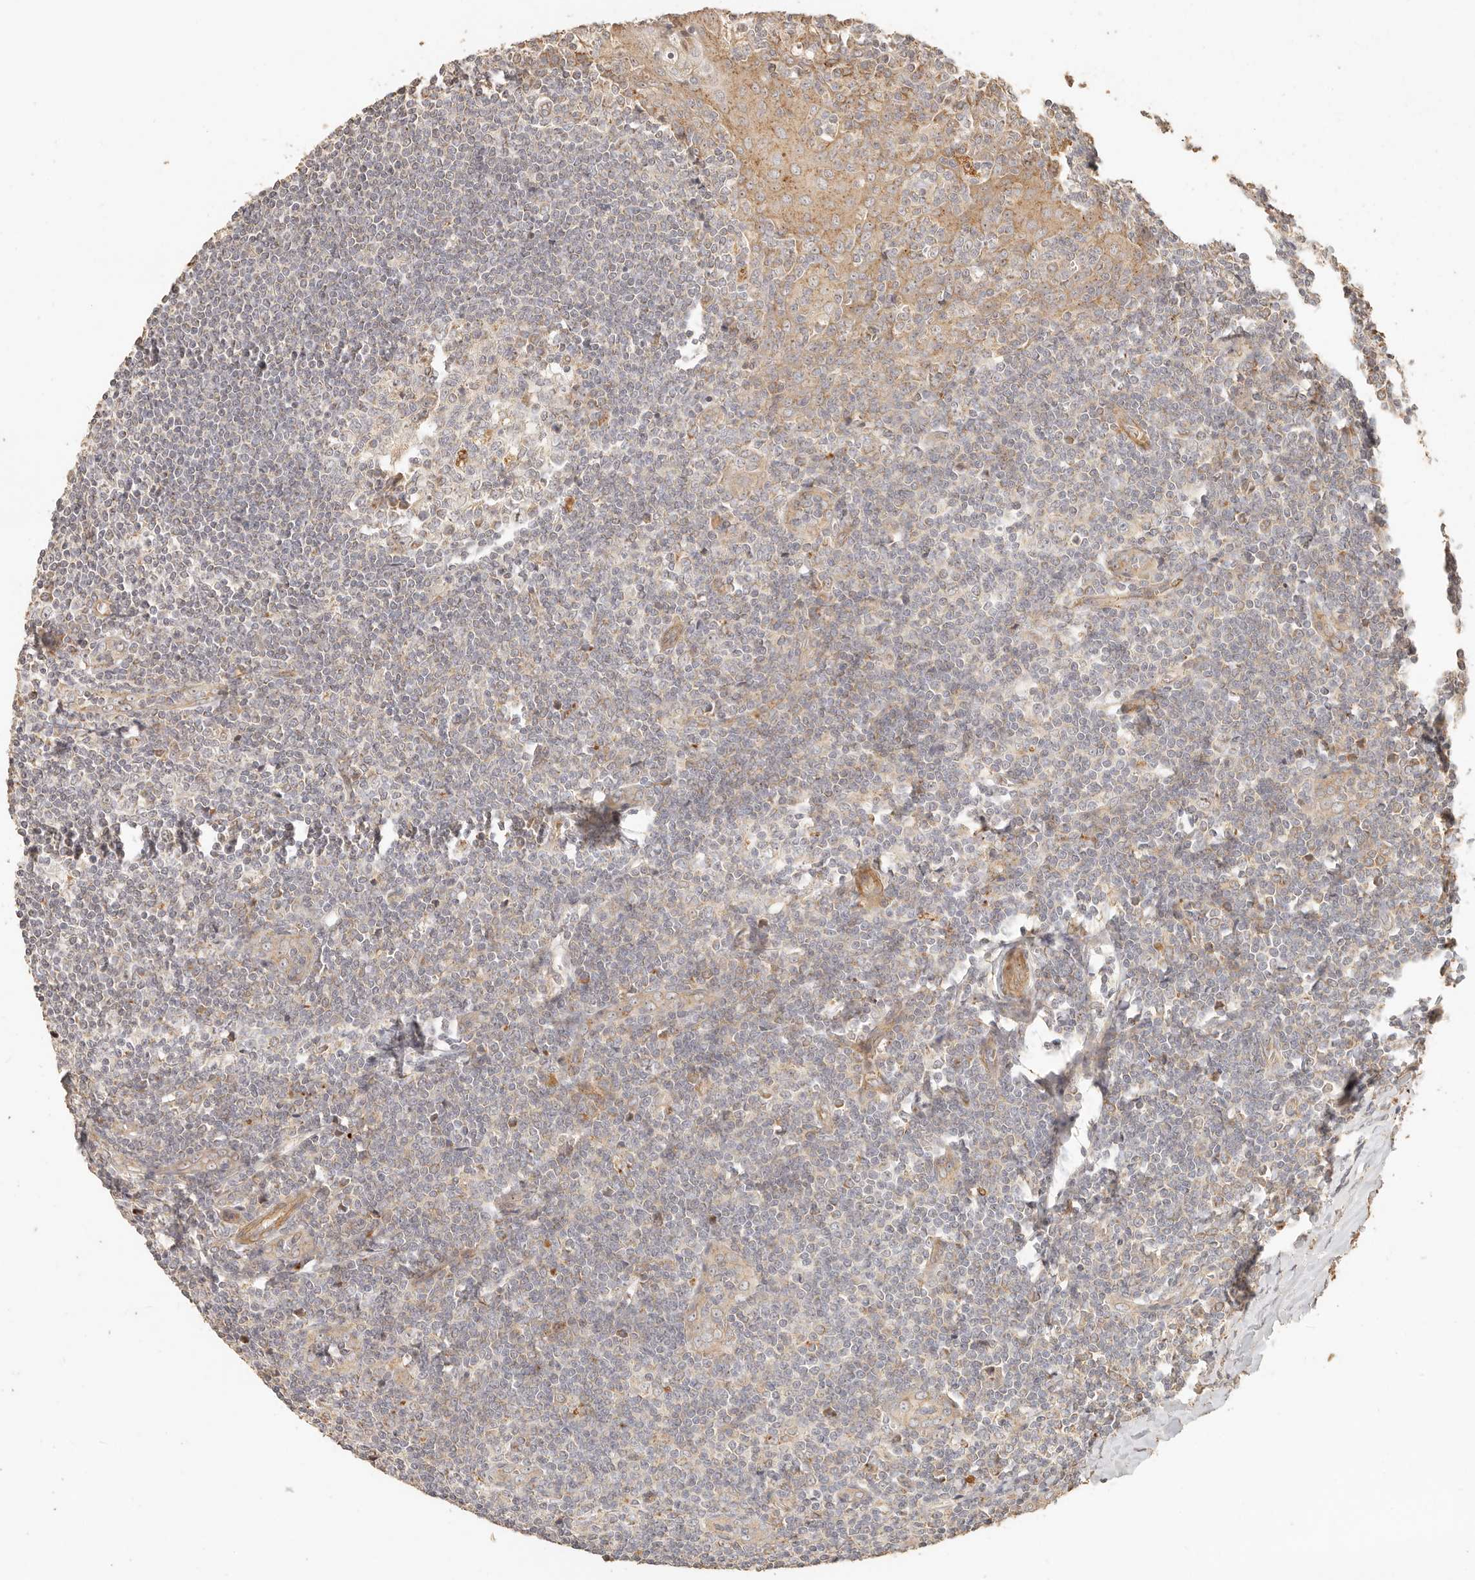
{"staining": {"intensity": "moderate", "quantity": "<25%", "location": "cytoplasmic/membranous"}, "tissue": "tonsil", "cell_type": "Germinal center cells", "image_type": "normal", "snomed": [{"axis": "morphology", "description": "Normal tissue, NOS"}, {"axis": "topography", "description": "Tonsil"}], "caption": "Immunohistochemical staining of unremarkable human tonsil exhibits low levels of moderate cytoplasmic/membranous positivity in approximately <25% of germinal center cells.", "gene": "PTPN22", "patient": {"sex": "male", "age": 27}}